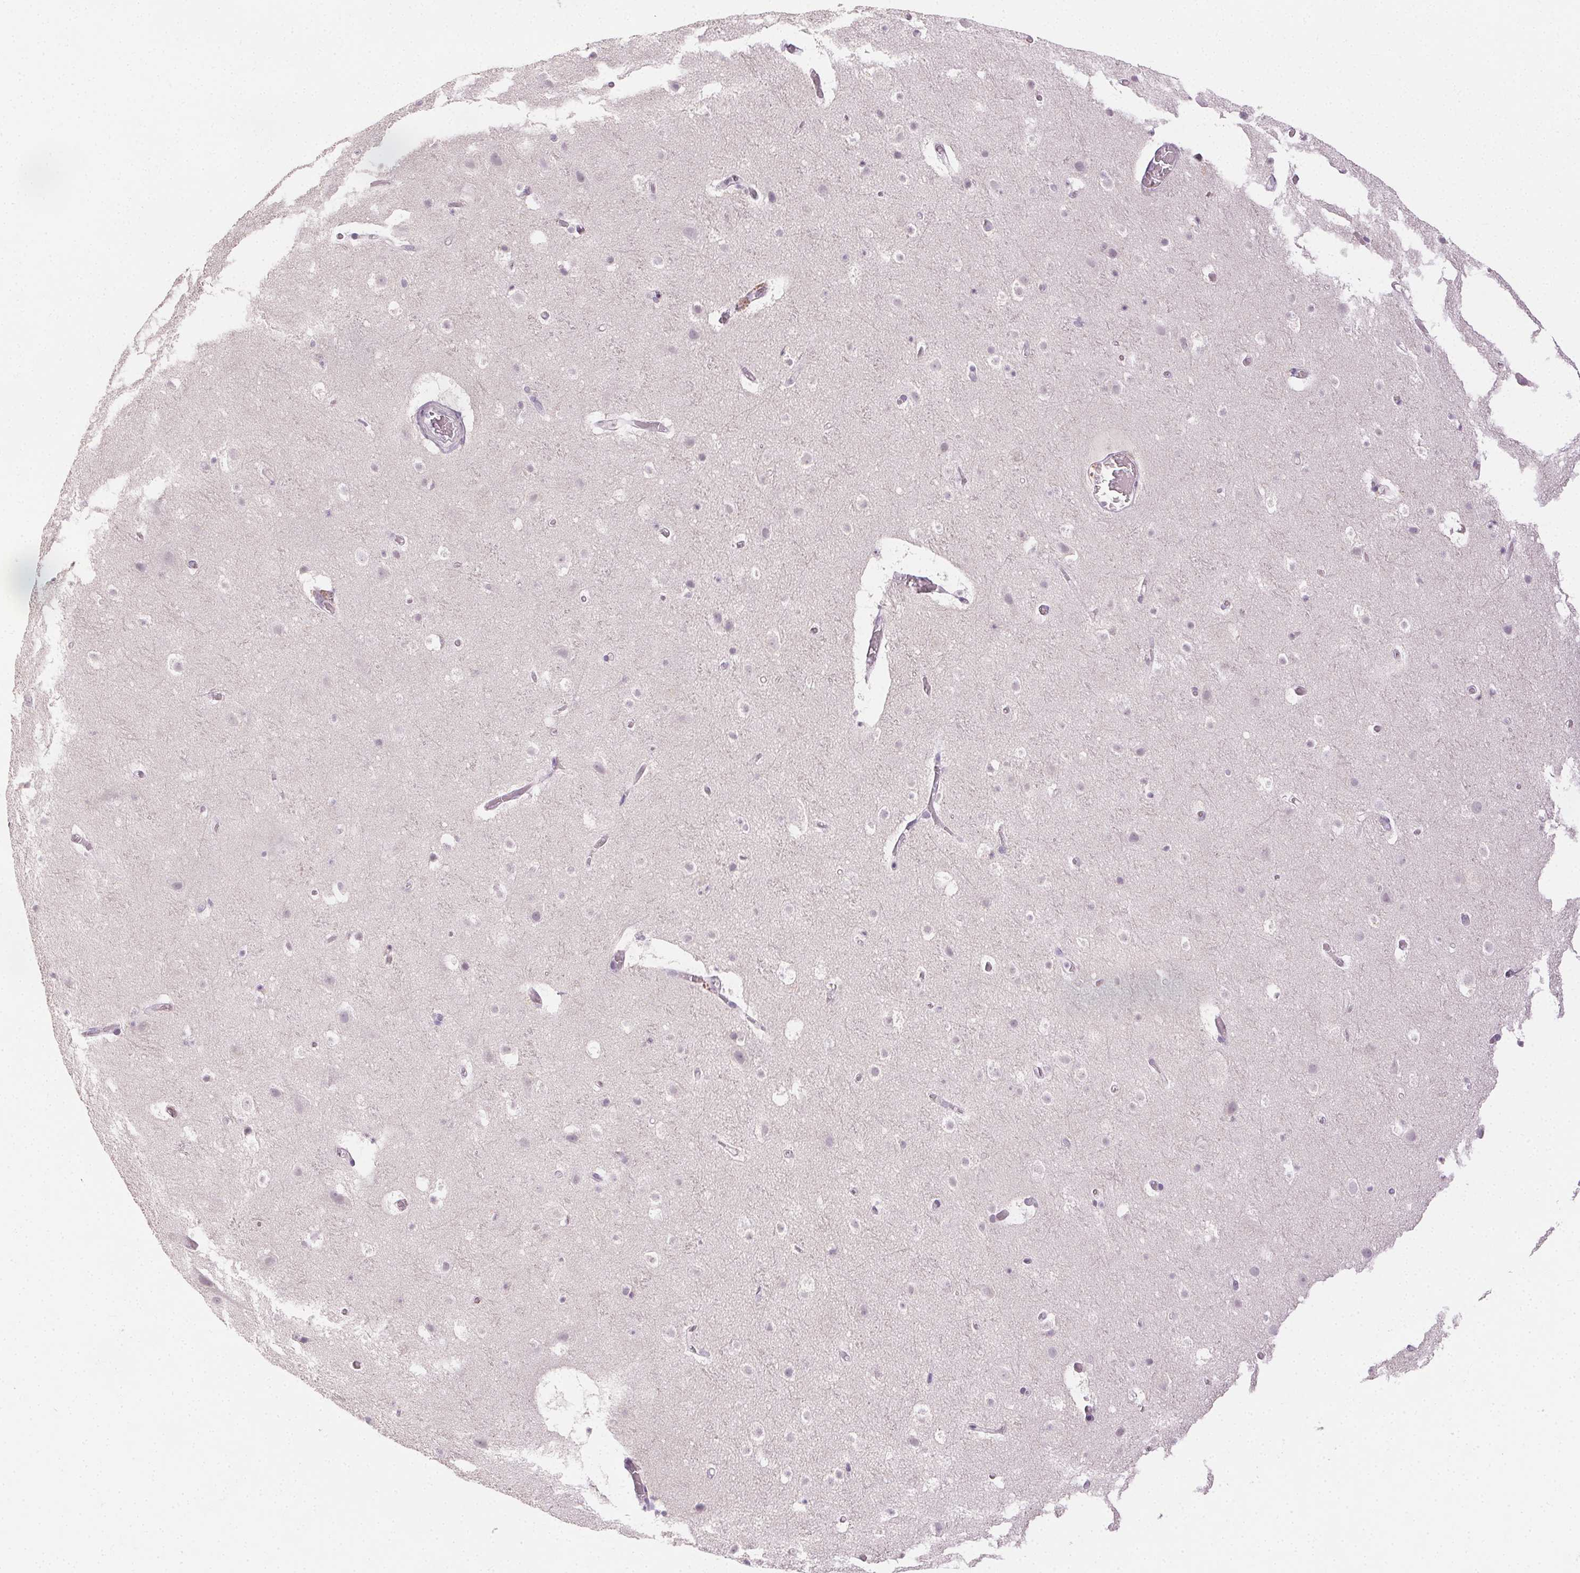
{"staining": {"intensity": "negative", "quantity": "none", "location": "none"}, "tissue": "cerebral cortex", "cell_type": "Endothelial cells", "image_type": "normal", "snomed": [{"axis": "morphology", "description": "Normal tissue, NOS"}, {"axis": "topography", "description": "Cerebral cortex"}], "caption": "DAB (3,3'-diaminobenzidine) immunohistochemical staining of unremarkable human cerebral cortex exhibits no significant positivity in endothelial cells.", "gene": "ANLN", "patient": {"sex": "female", "age": 42}}